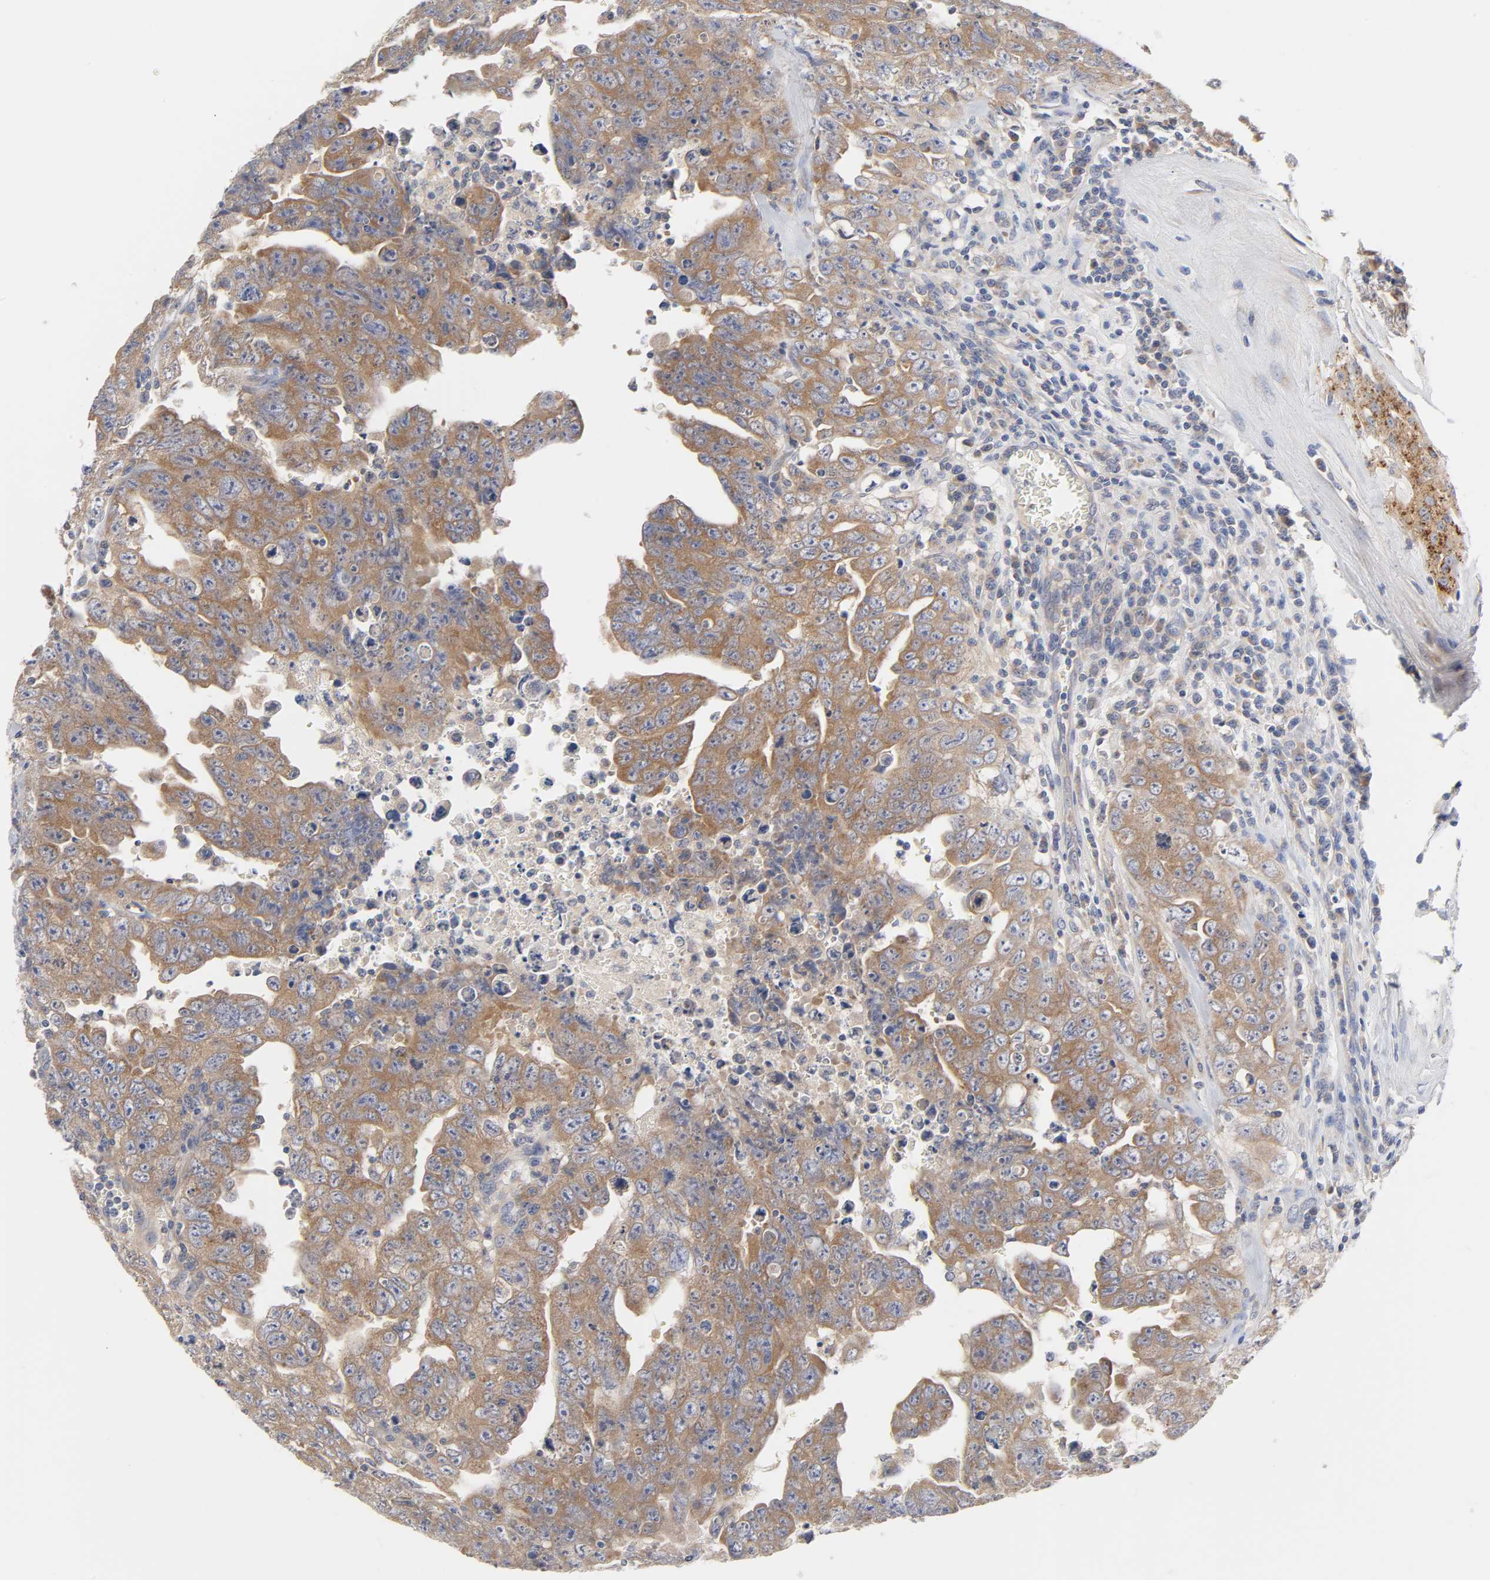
{"staining": {"intensity": "moderate", "quantity": ">75%", "location": "cytoplasmic/membranous"}, "tissue": "testis cancer", "cell_type": "Tumor cells", "image_type": "cancer", "snomed": [{"axis": "morphology", "description": "Carcinoma, Embryonal, NOS"}, {"axis": "topography", "description": "Testis"}], "caption": "Immunohistochemistry (DAB (3,3'-diaminobenzidine)) staining of human embryonal carcinoma (testis) shows moderate cytoplasmic/membranous protein expression in about >75% of tumor cells.", "gene": "C17orf75", "patient": {"sex": "male", "age": 28}}